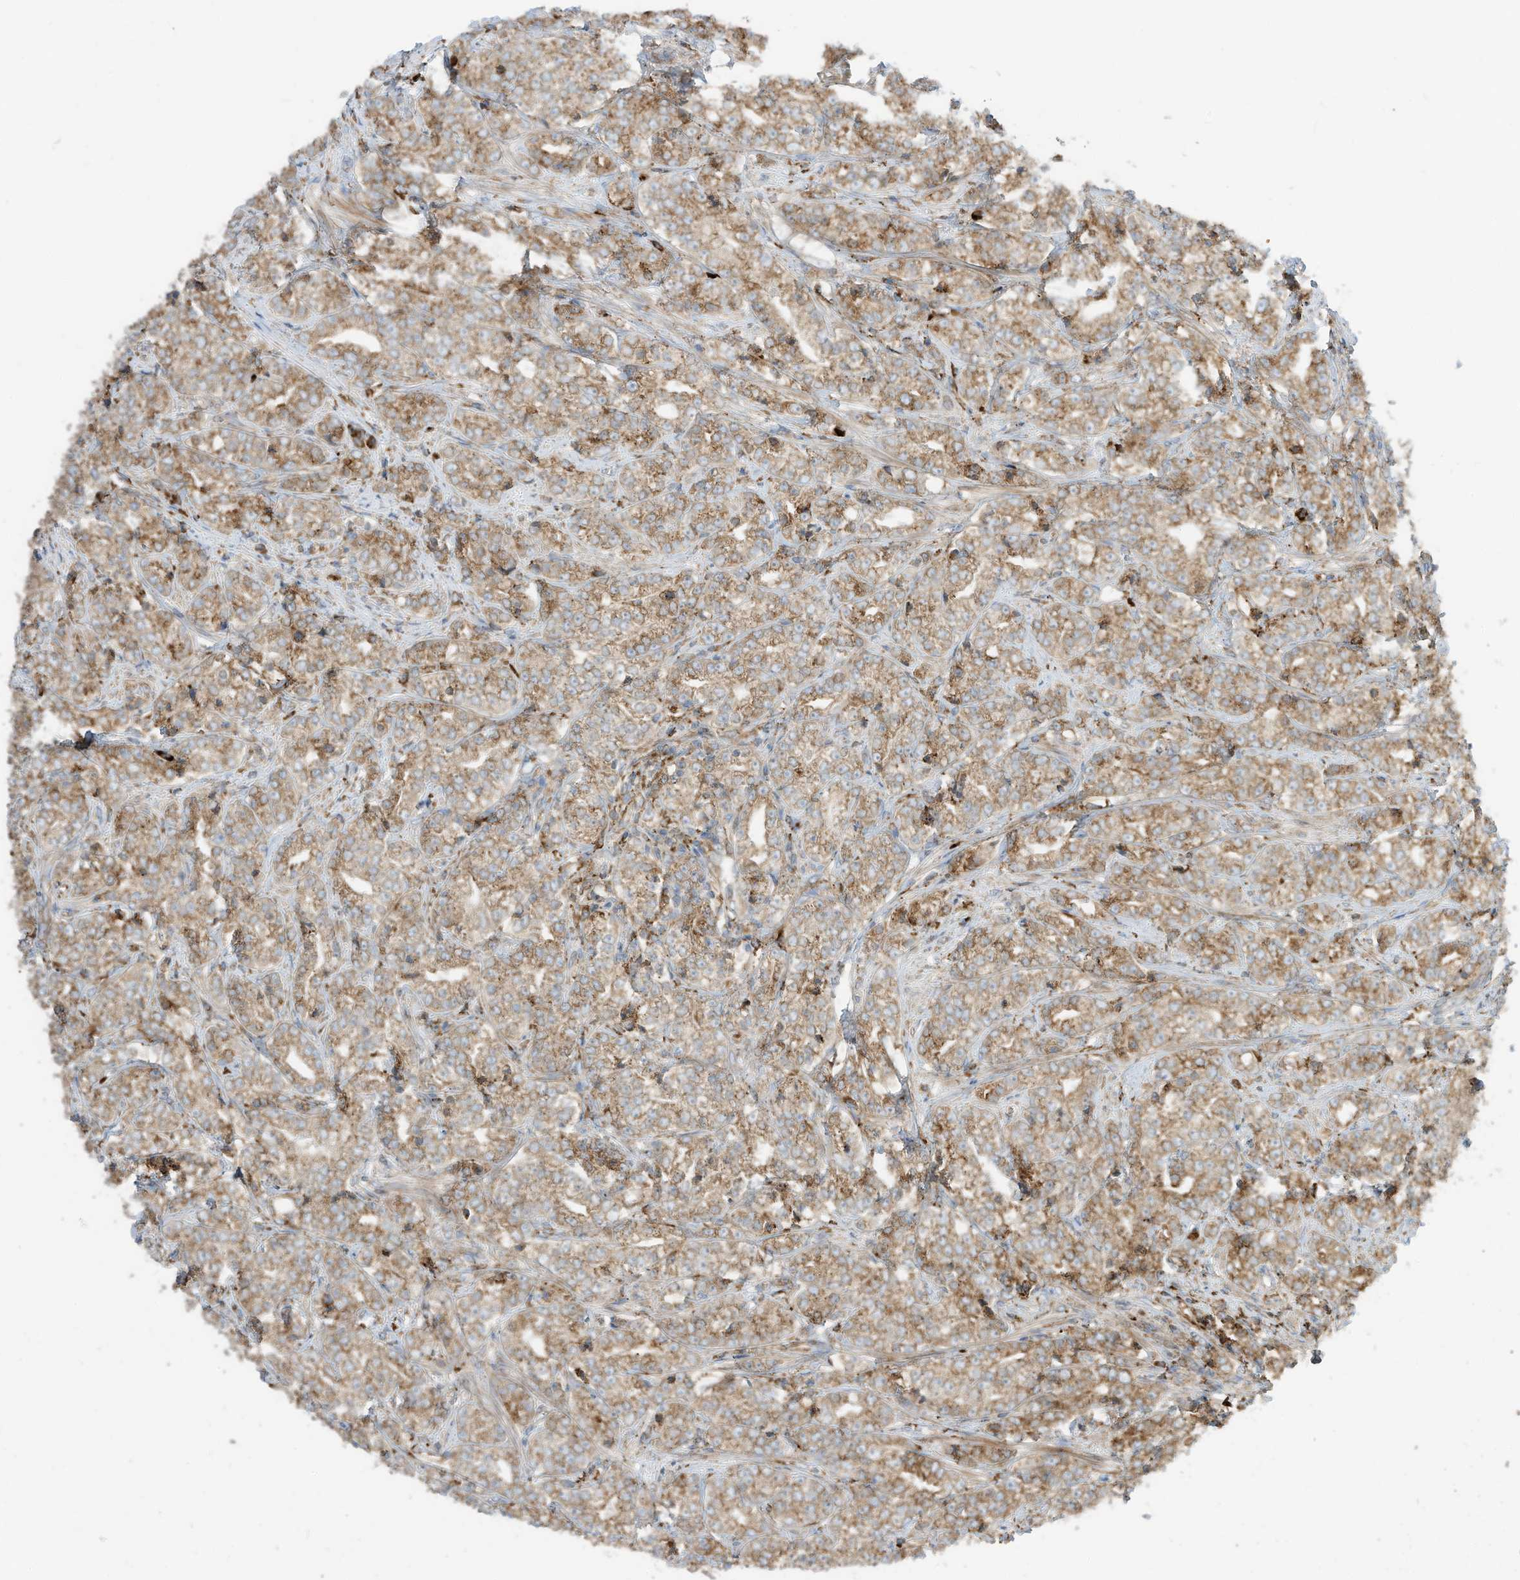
{"staining": {"intensity": "moderate", "quantity": ">75%", "location": "cytoplasmic/membranous"}, "tissue": "prostate cancer", "cell_type": "Tumor cells", "image_type": "cancer", "snomed": [{"axis": "morphology", "description": "Adenocarcinoma, High grade"}, {"axis": "topography", "description": "Prostate"}], "caption": "The immunohistochemical stain highlights moderate cytoplasmic/membranous positivity in tumor cells of high-grade adenocarcinoma (prostate) tissue.", "gene": "TRNAU1AP", "patient": {"sex": "male", "age": 69}}